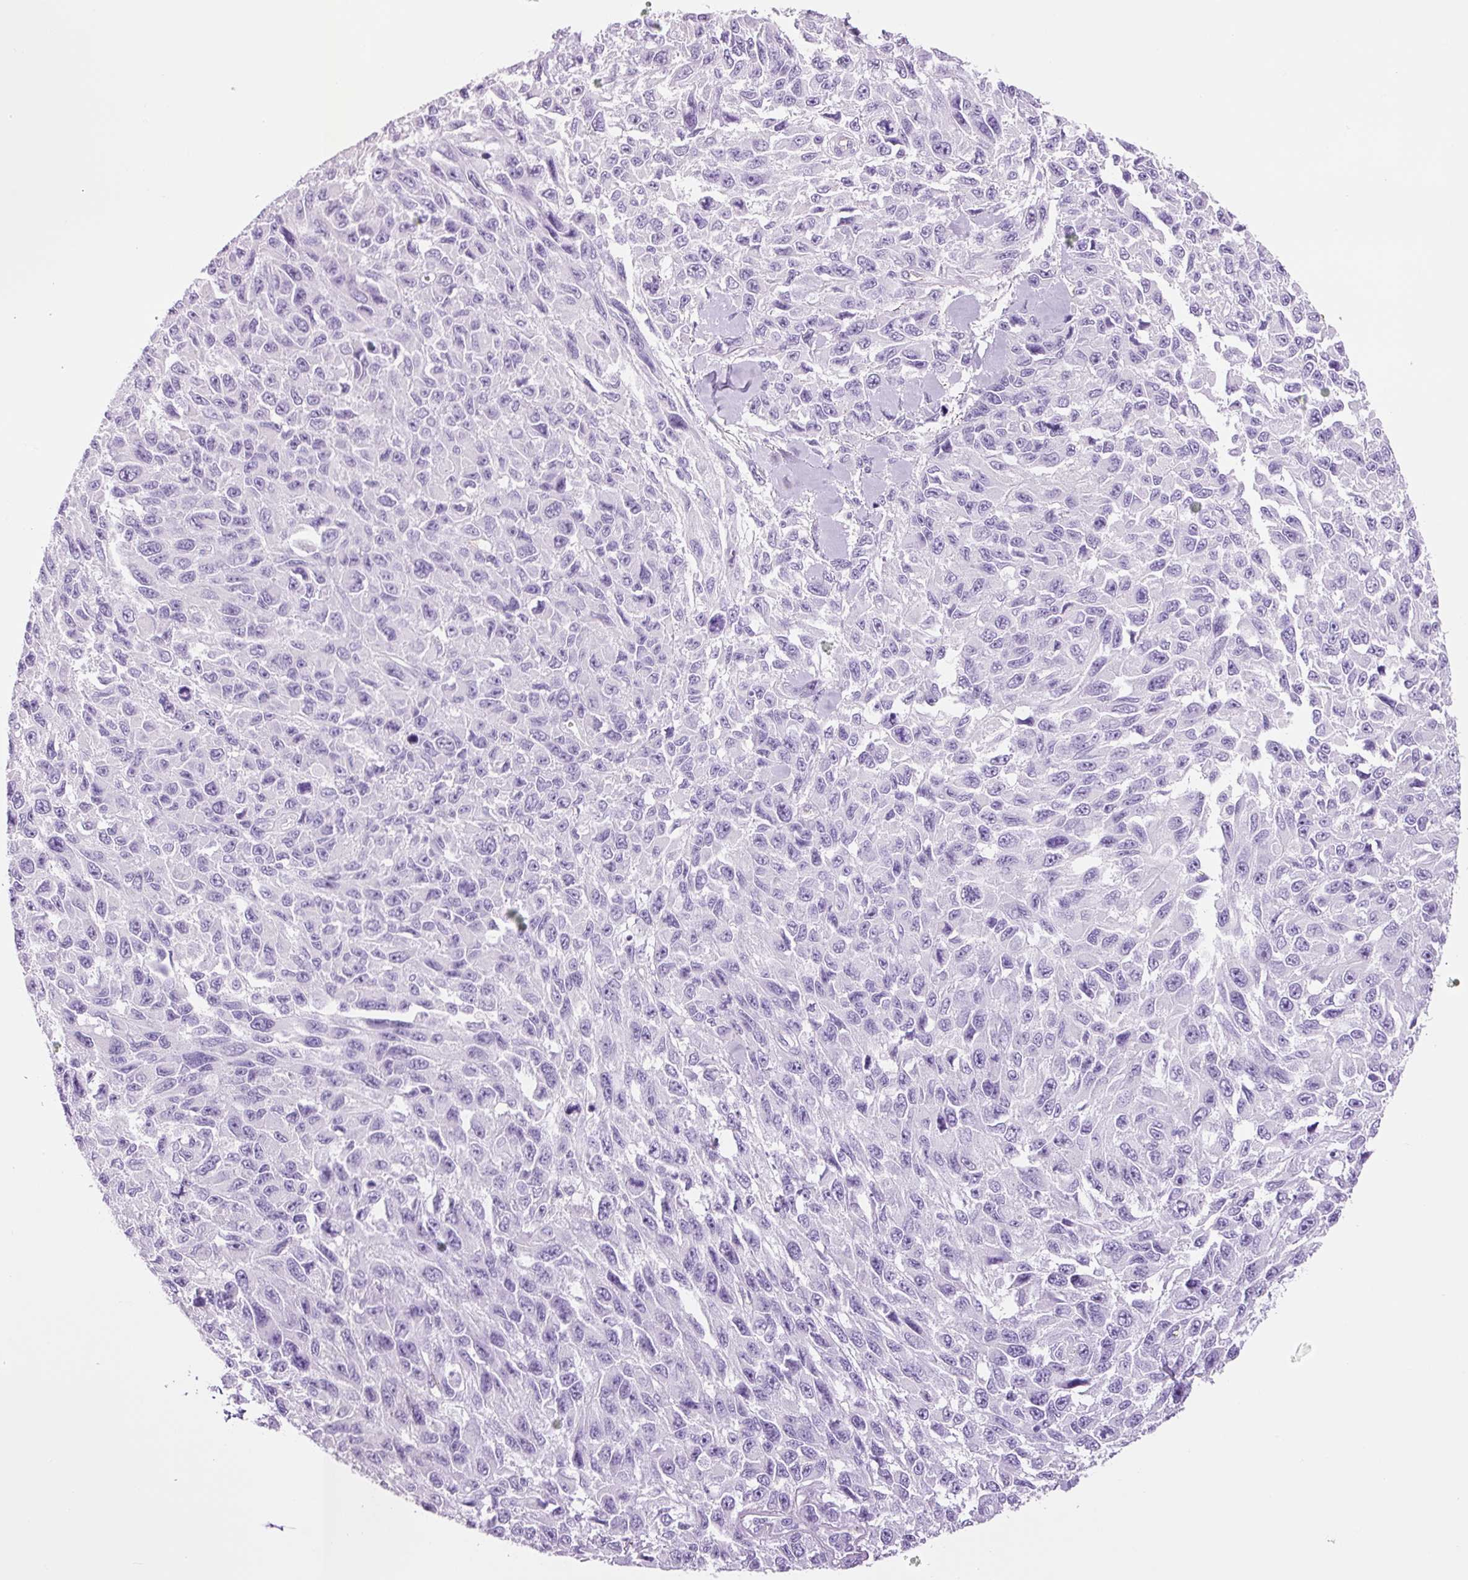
{"staining": {"intensity": "negative", "quantity": "none", "location": "none"}, "tissue": "melanoma", "cell_type": "Tumor cells", "image_type": "cancer", "snomed": [{"axis": "morphology", "description": "Malignant melanoma, NOS"}, {"axis": "topography", "description": "Skin"}], "caption": "Protein analysis of malignant melanoma displays no significant positivity in tumor cells. The staining is performed using DAB brown chromogen with nuclei counter-stained in using hematoxylin.", "gene": "ADSS1", "patient": {"sex": "female", "age": 96}}